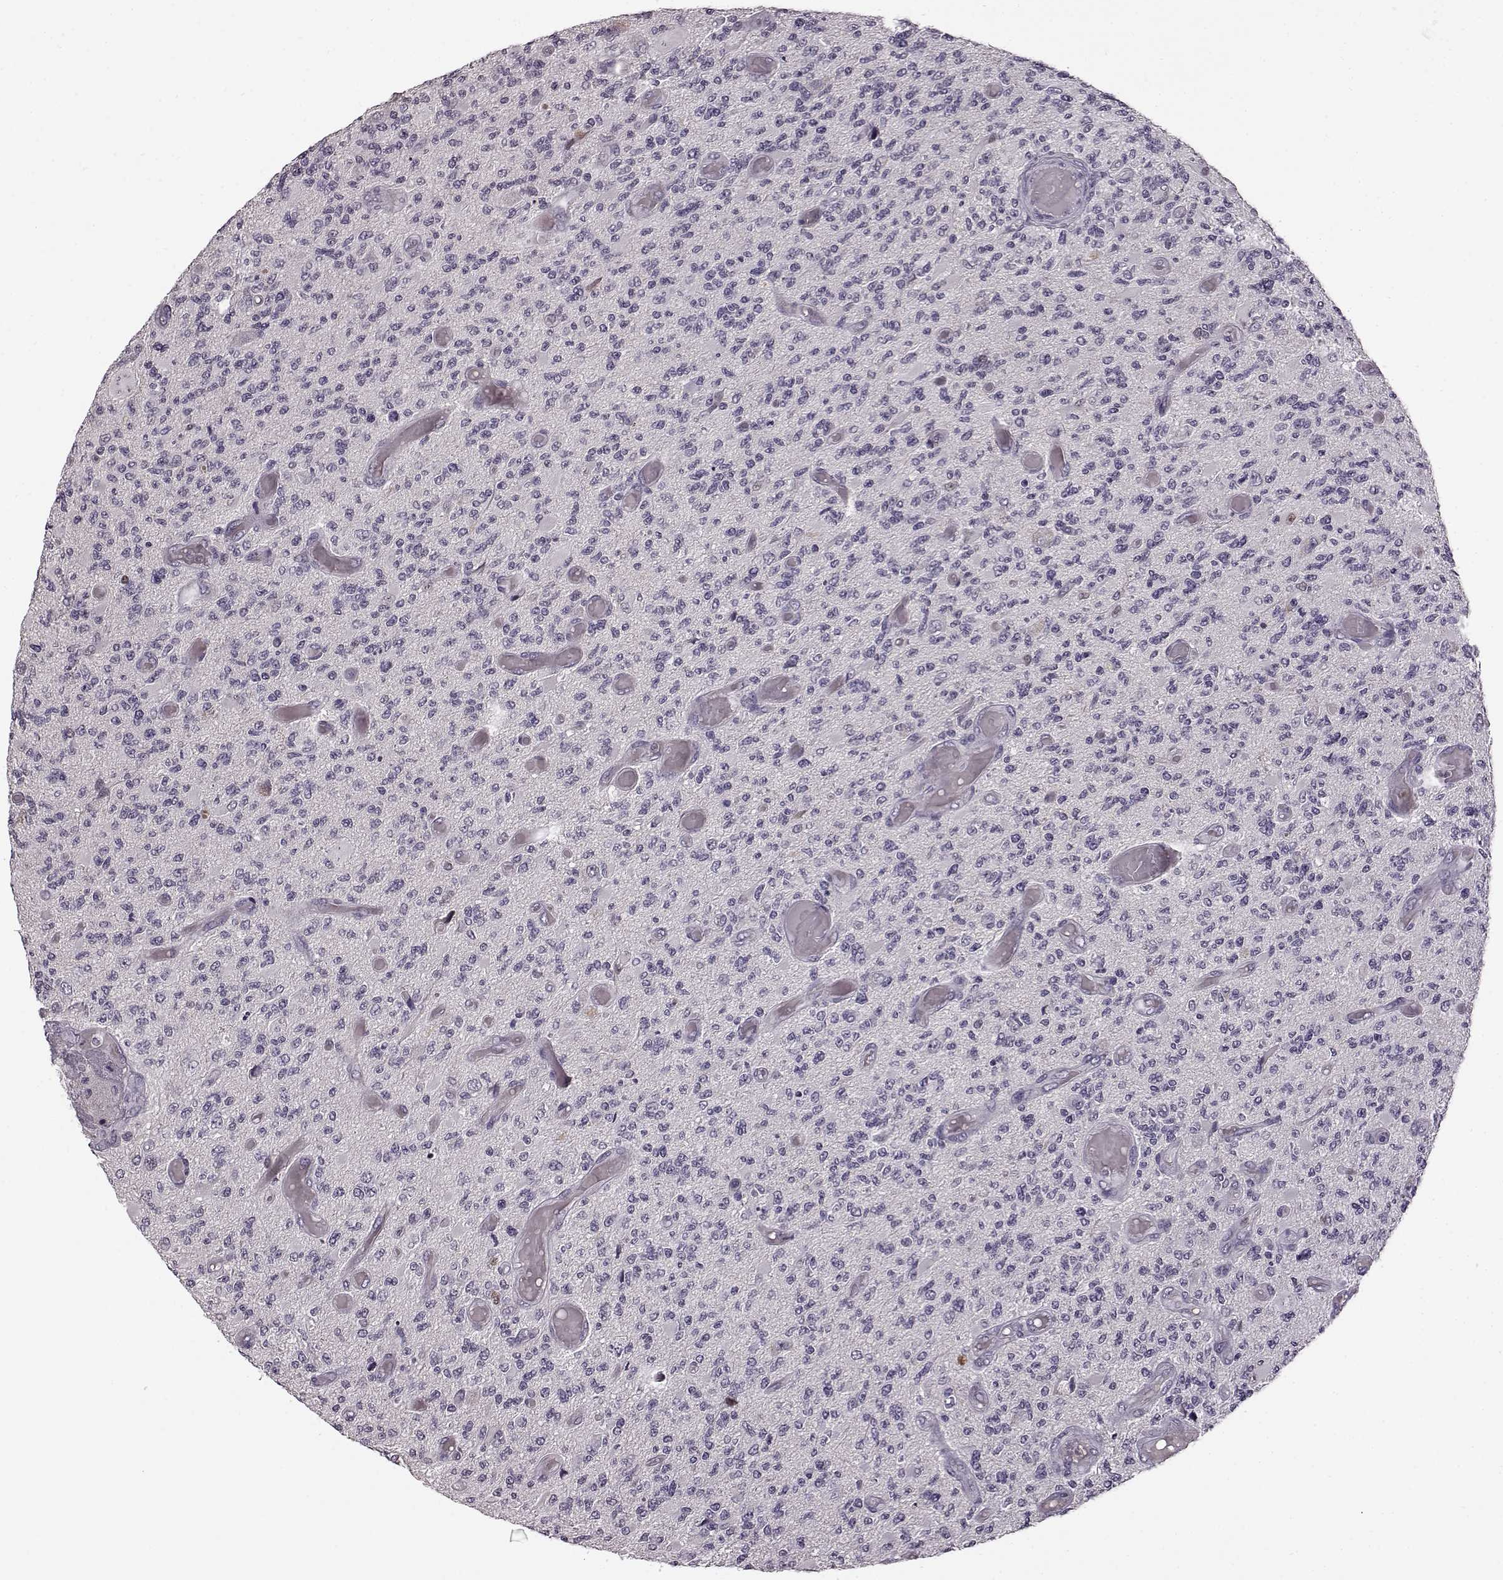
{"staining": {"intensity": "negative", "quantity": "none", "location": "none"}, "tissue": "glioma", "cell_type": "Tumor cells", "image_type": "cancer", "snomed": [{"axis": "morphology", "description": "Glioma, malignant, High grade"}, {"axis": "topography", "description": "Brain"}], "caption": "This photomicrograph is of malignant glioma (high-grade) stained with immunohistochemistry (IHC) to label a protein in brown with the nuclei are counter-stained blue. There is no expression in tumor cells.", "gene": "CNGA3", "patient": {"sex": "female", "age": 63}}